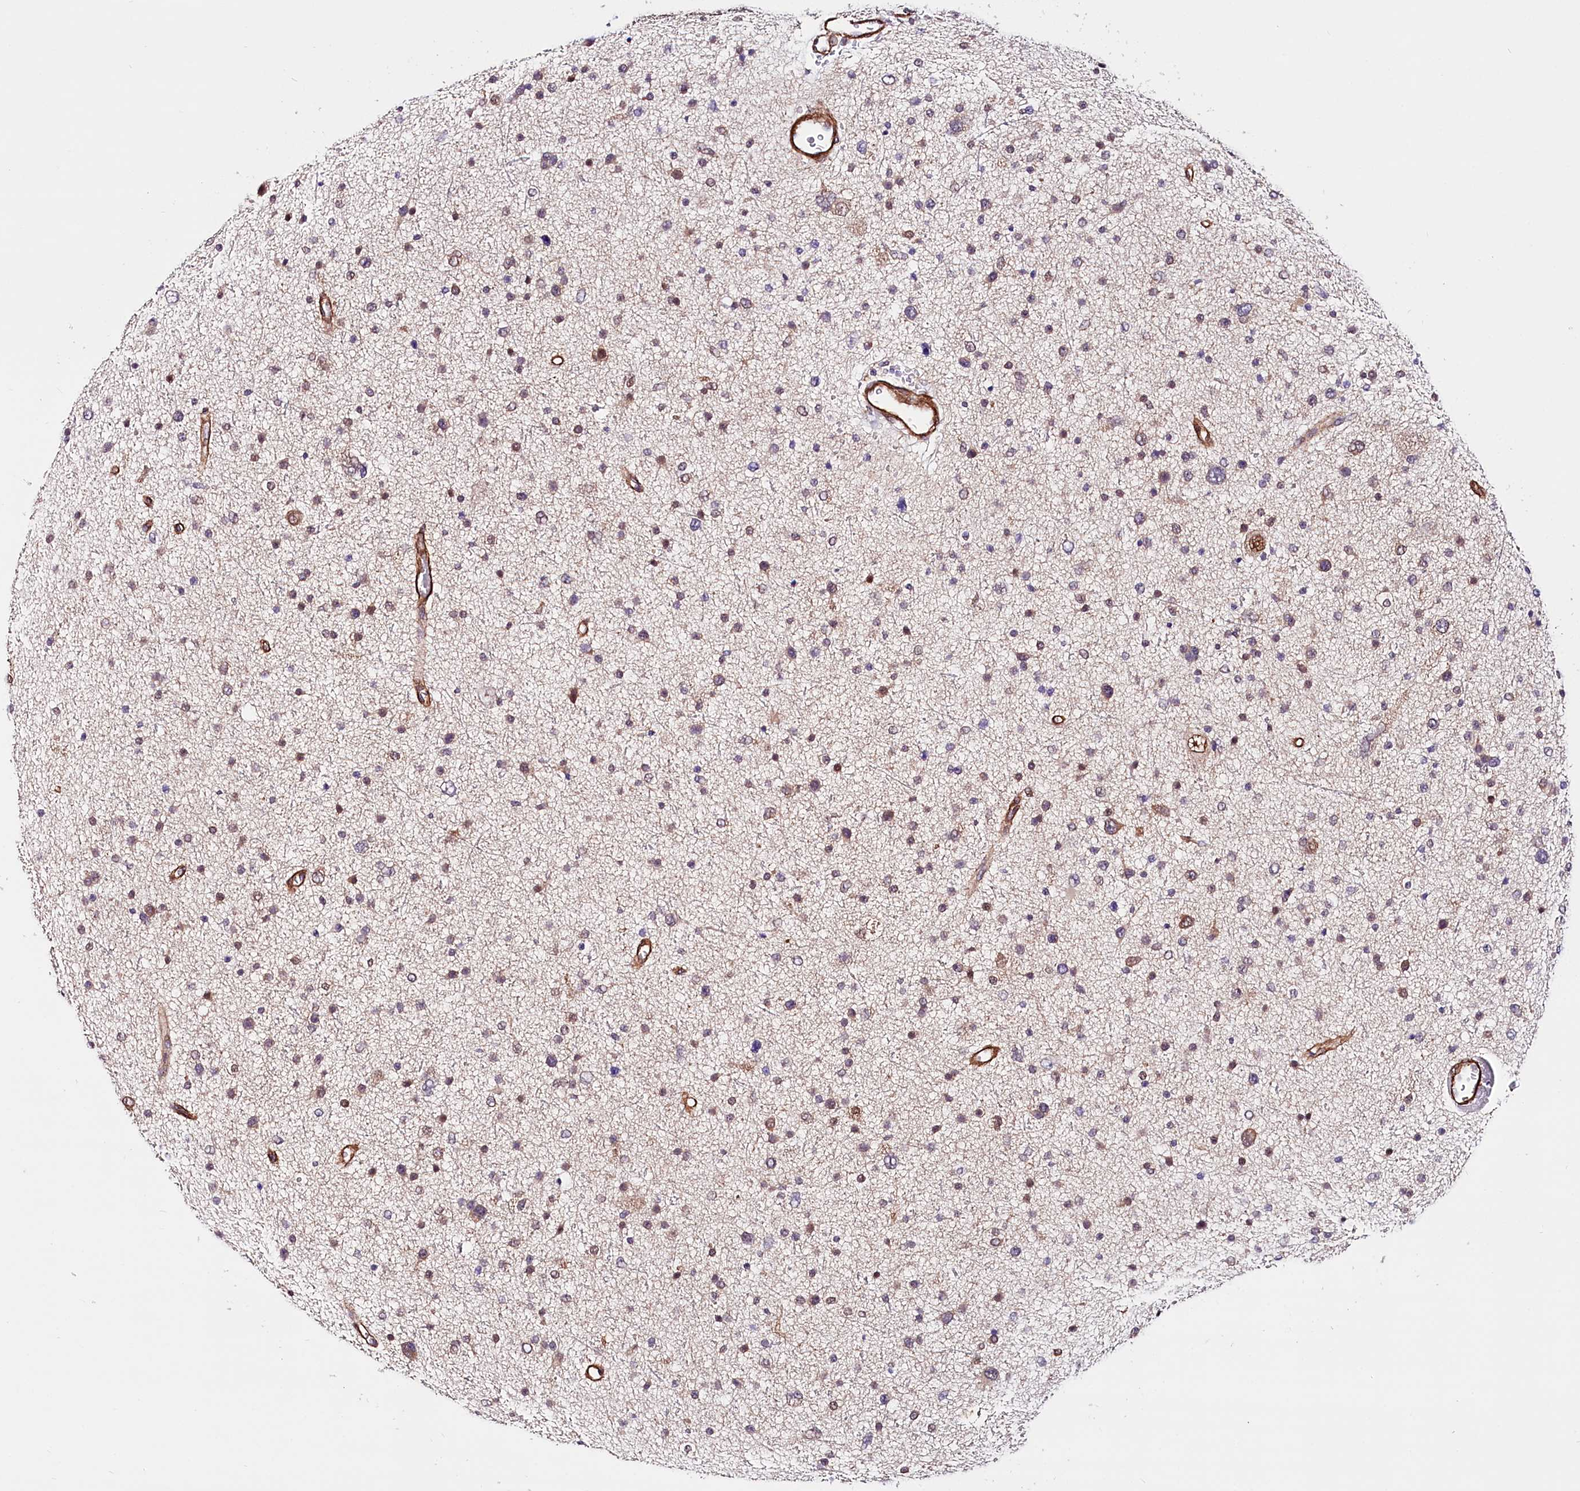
{"staining": {"intensity": "moderate", "quantity": "<25%", "location": "cytoplasmic/membranous"}, "tissue": "glioma", "cell_type": "Tumor cells", "image_type": "cancer", "snomed": [{"axis": "morphology", "description": "Glioma, malignant, Low grade"}, {"axis": "topography", "description": "Brain"}], "caption": "Immunohistochemistry (DAB (3,3'-diaminobenzidine)) staining of malignant low-grade glioma shows moderate cytoplasmic/membranous protein expression in about <25% of tumor cells.", "gene": "PPP2R5B", "patient": {"sex": "female", "age": 37}}